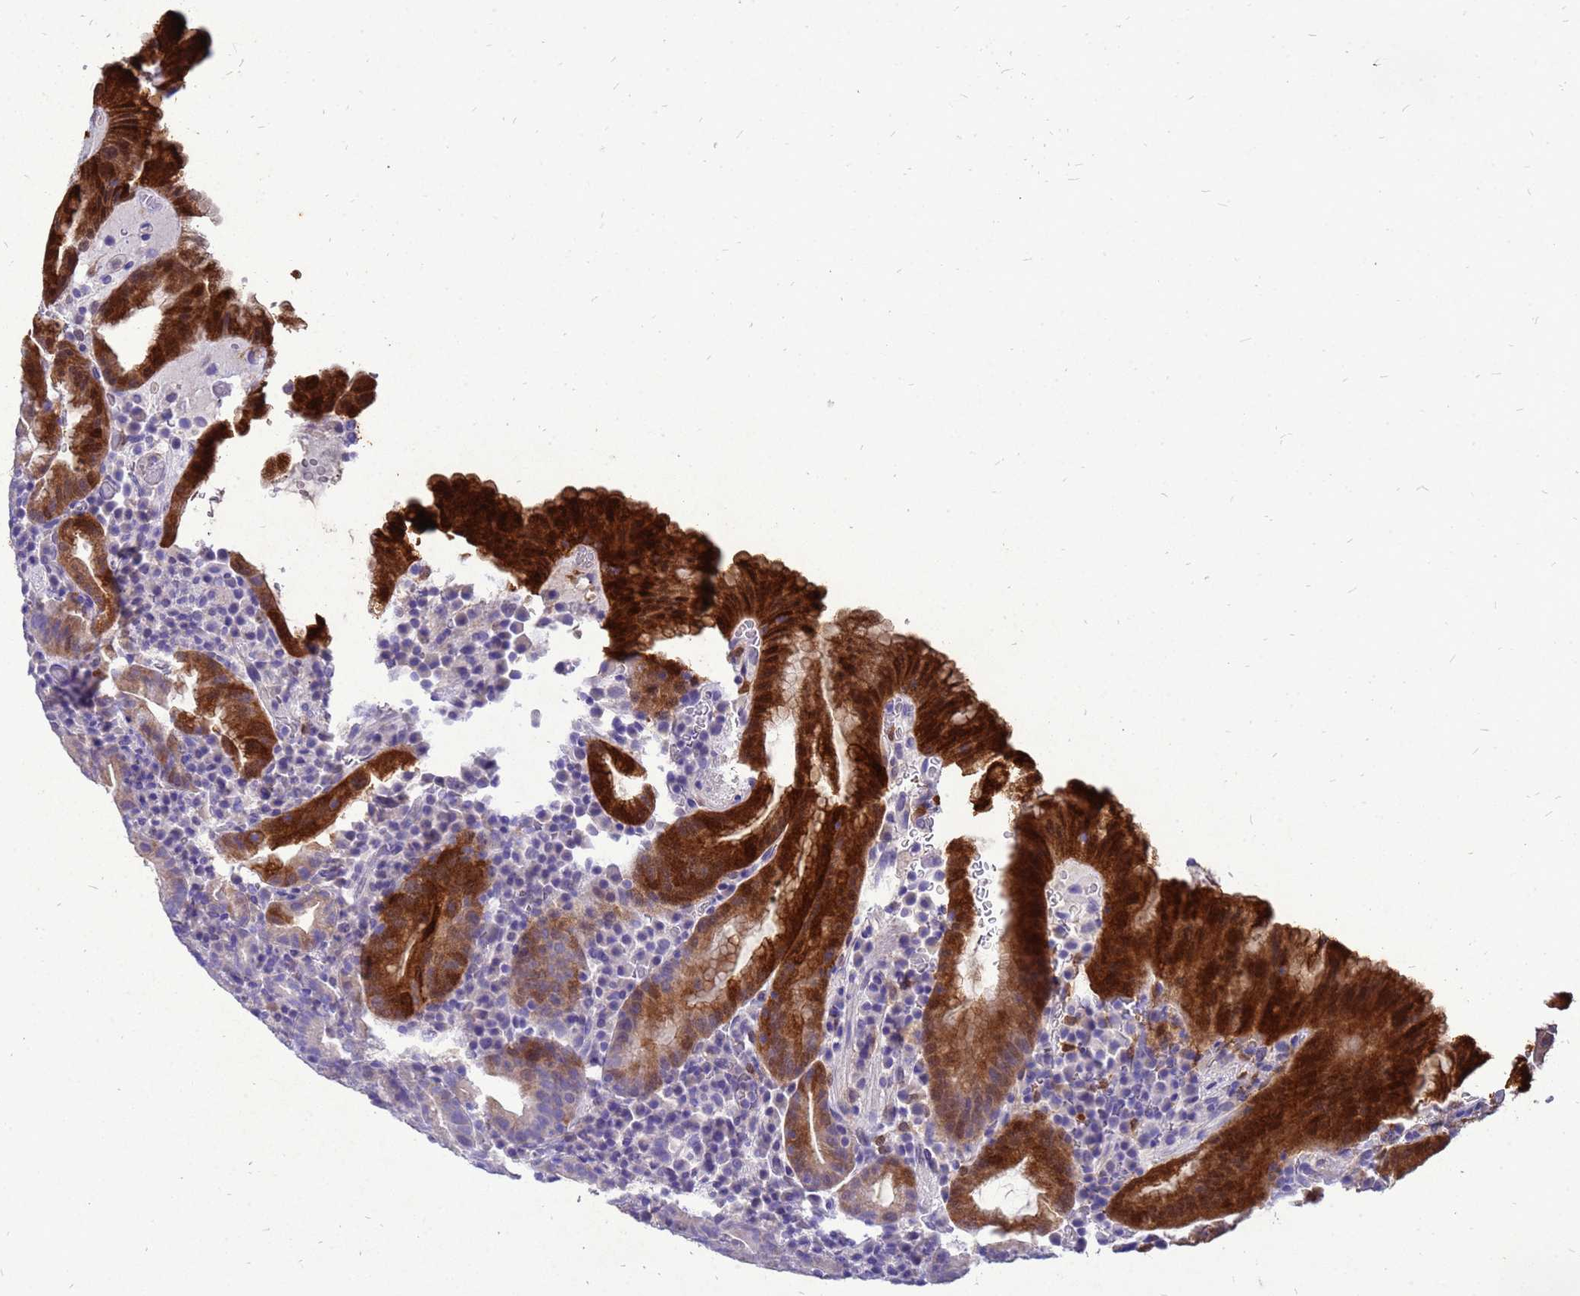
{"staining": {"intensity": "strong", "quantity": ">75%", "location": "cytoplasmic/membranous,nuclear"}, "tissue": "stomach", "cell_type": "Glandular cells", "image_type": "normal", "snomed": [{"axis": "morphology", "description": "Normal tissue, NOS"}, {"axis": "morphology", "description": "Inflammation, NOS"}, {"axis": "topography", "description": "Stomach"}], "caption": "Immunohistochemical staining of normal human stomach displays high levels of strong cytoplasmic/membranous,nuclear expression in about >75% of glandular cells.", "gene": "AKR1C1", "patient": {"sex": "male", "age": 79}}